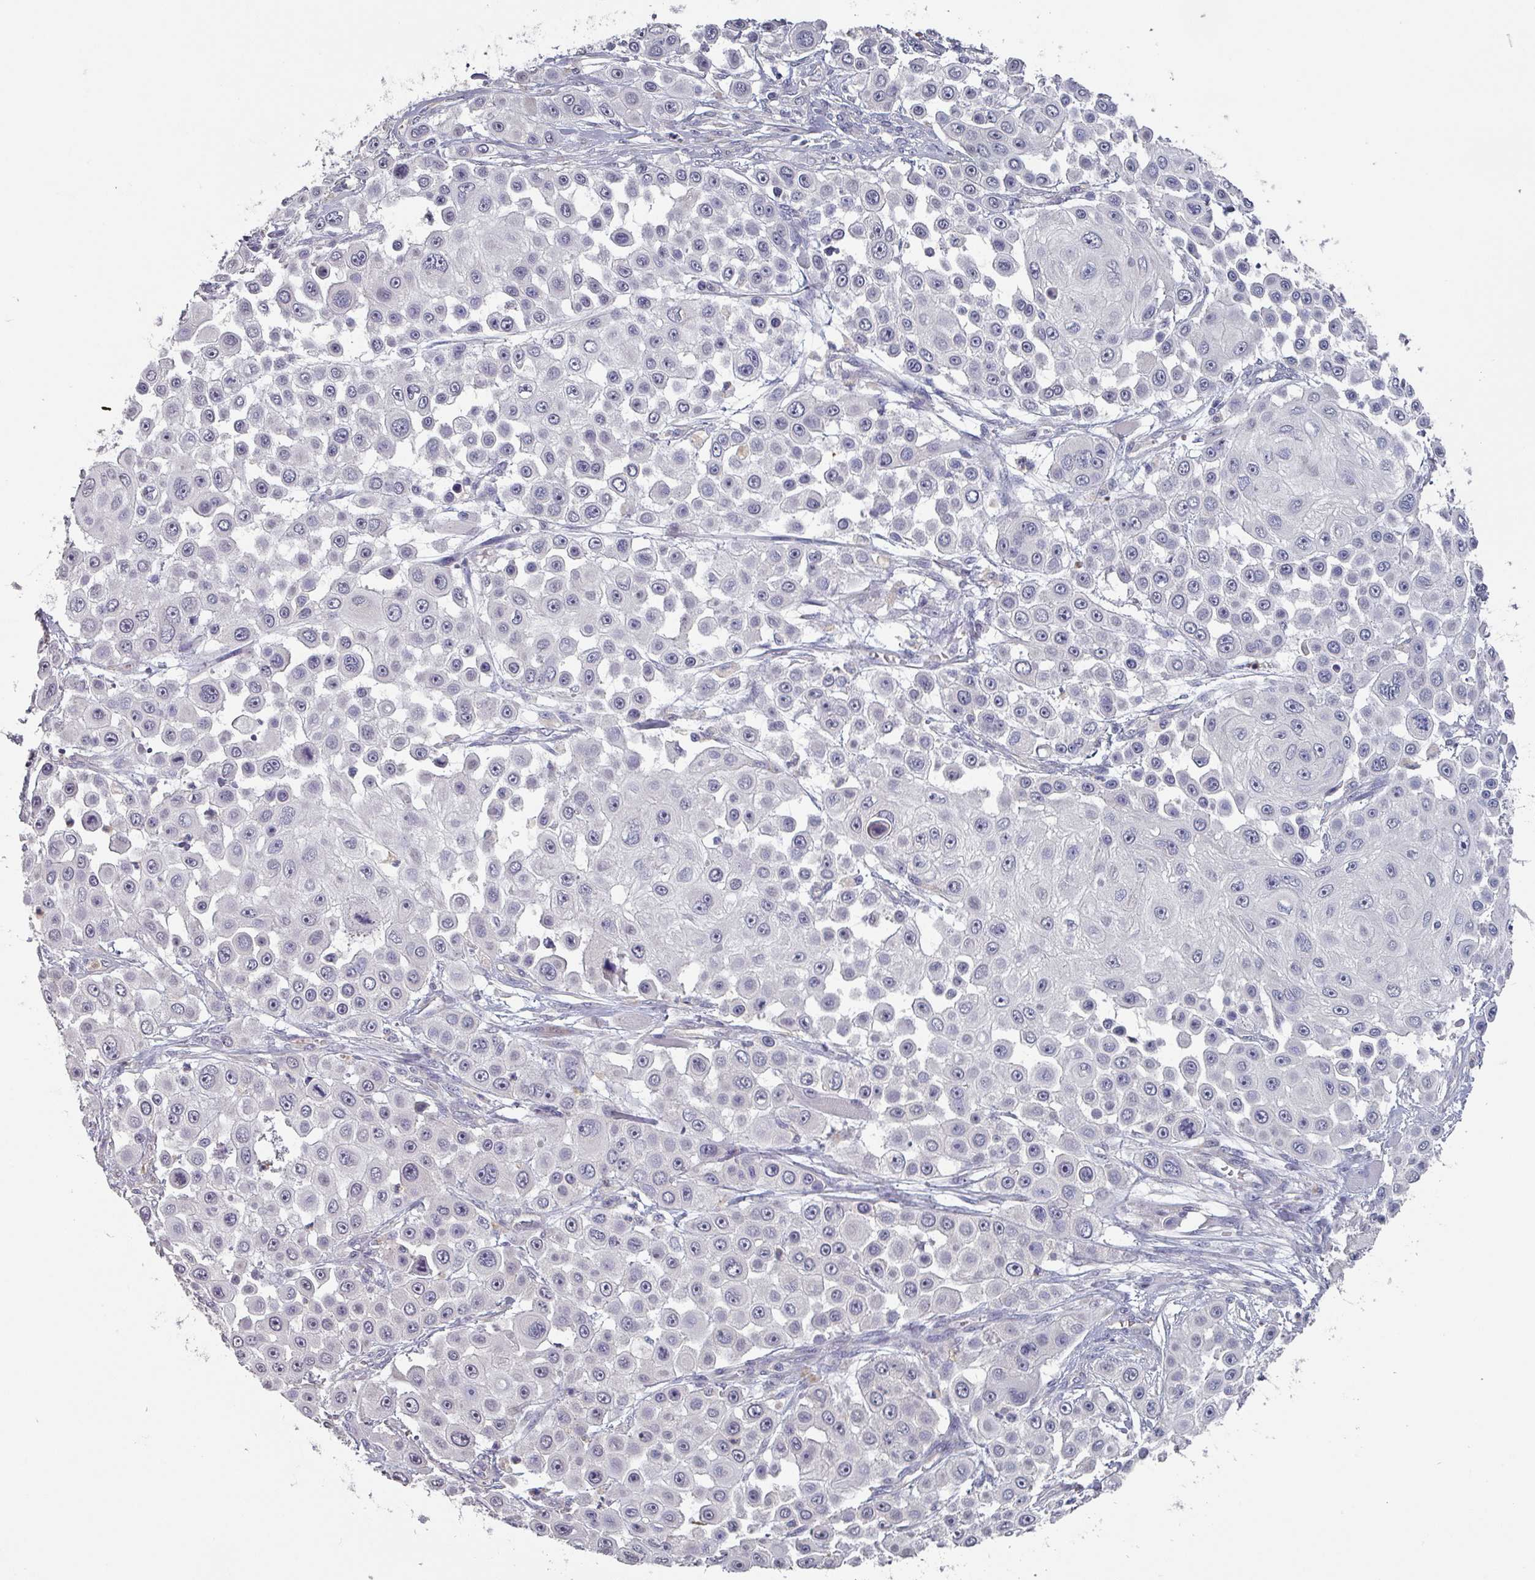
{"staining": {"intensity": "negative", "quantity": "none", "location": "none"}, "tissue": "skin cancer", "cell_type": "Tumor cells", "image_type": "cancer", "snomed": [{"axis": "morphology", "description": "Squamous cell carcinoma, NOS"}, {"axis": "topography", "description": "Skin"}], "caption": "An IHC micrograph of squamous cell carcinoma (skin) is shown. There is no staining in tumor cells of squamous cell carcinoma (skin).", "gene": "PRAMEF8", "patient": {"sex": "male", "age": 67}}